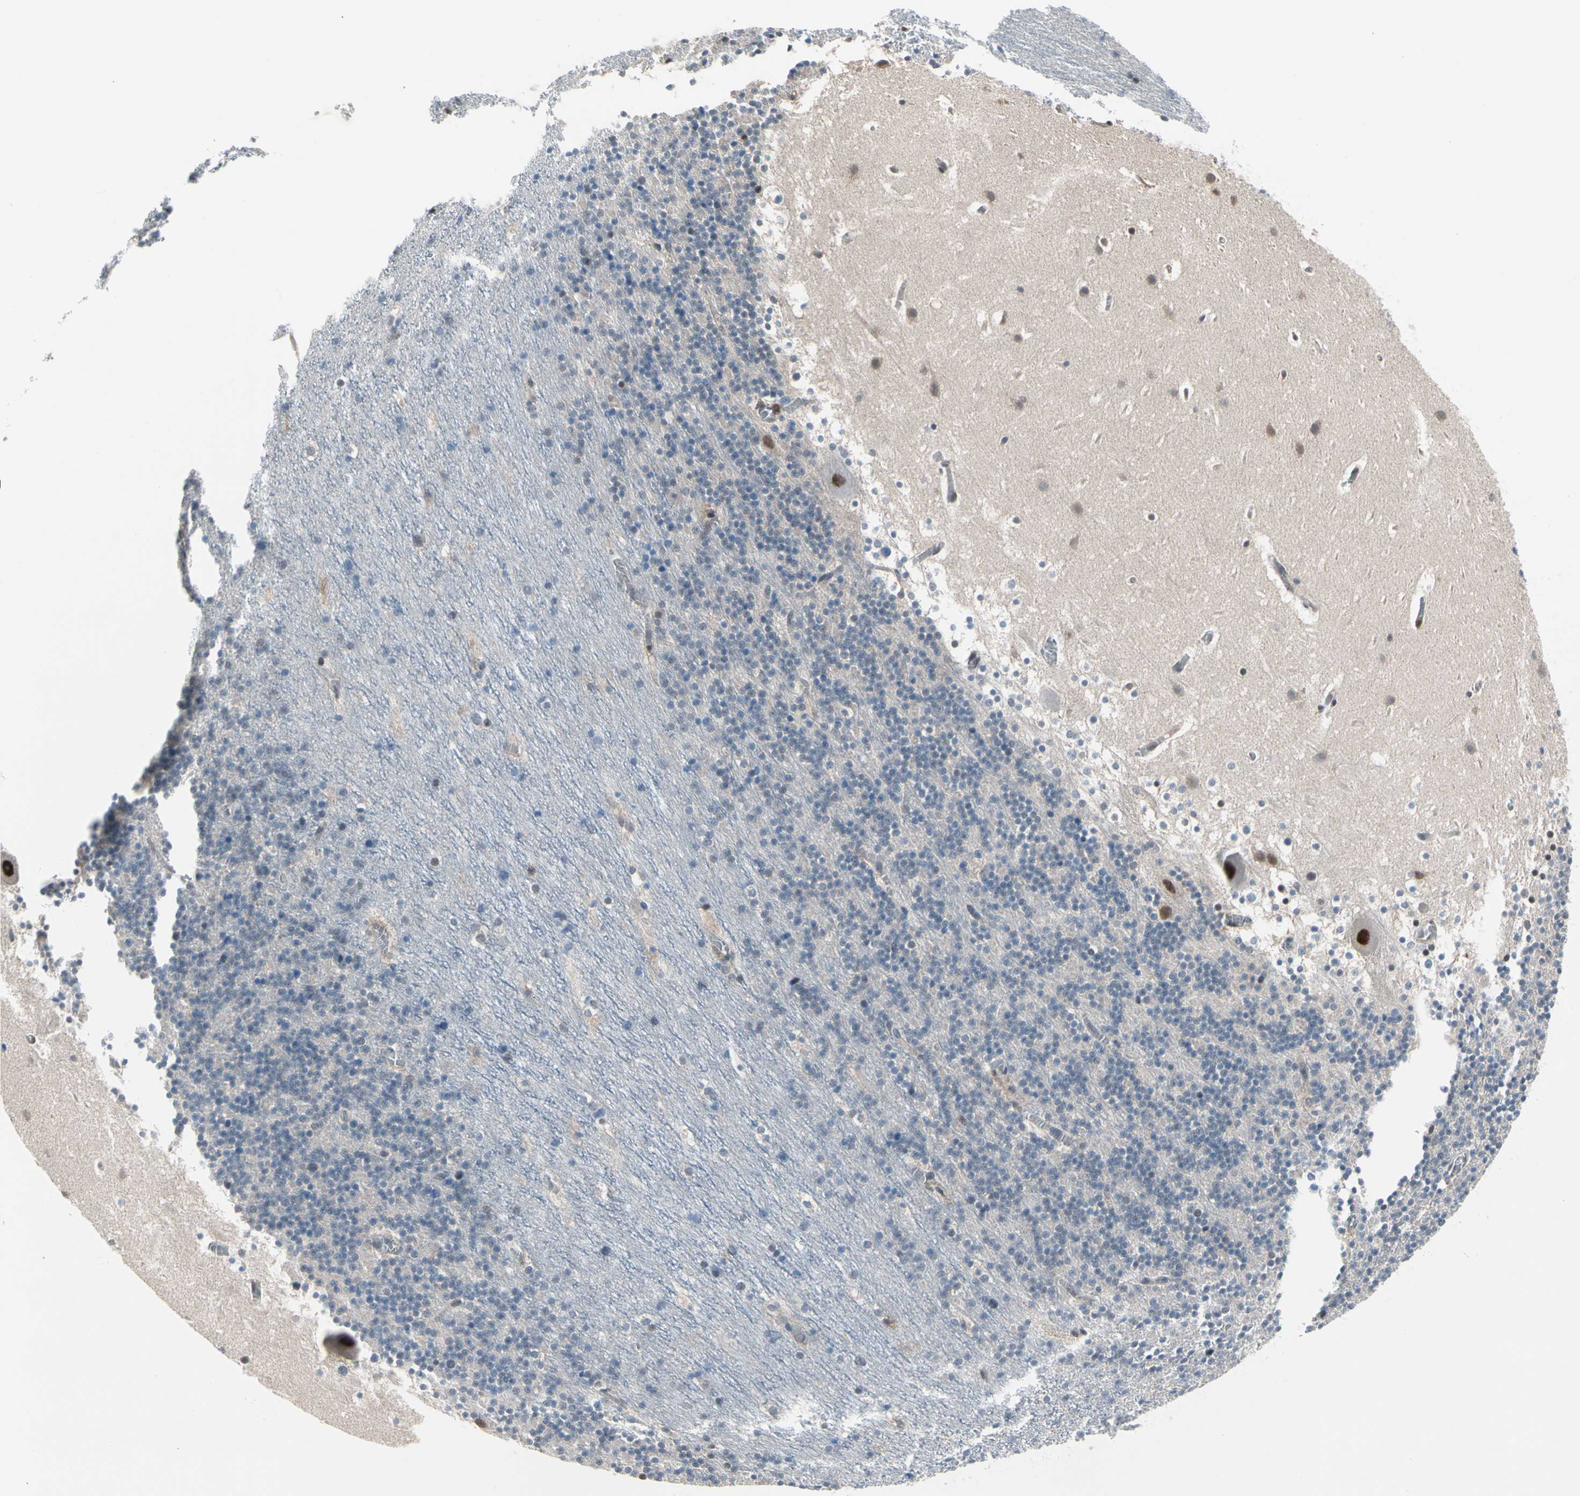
{"staining": {"intensity": "weak", "quantity": "25%-75%", "location": "cytoplasmic/membranous"}, "tissue": "cerebellum", "cell_type": "Cells in granular layer", "image_type": "normal", "snomed": [{"axis": "morphology", "description": "Normal tissue, NOS"}, {"axis": "topography", "description": "Cerebellum"}], "caption": "Cells in granular layer demonstrate low levels of weak cytoplasmic/membranous positivity in approximately 25%-75% of cells in unremarkable human cerebellum.", "gene": "ENSG00000256646", "patient": {"sex": "male", "age": 45}}